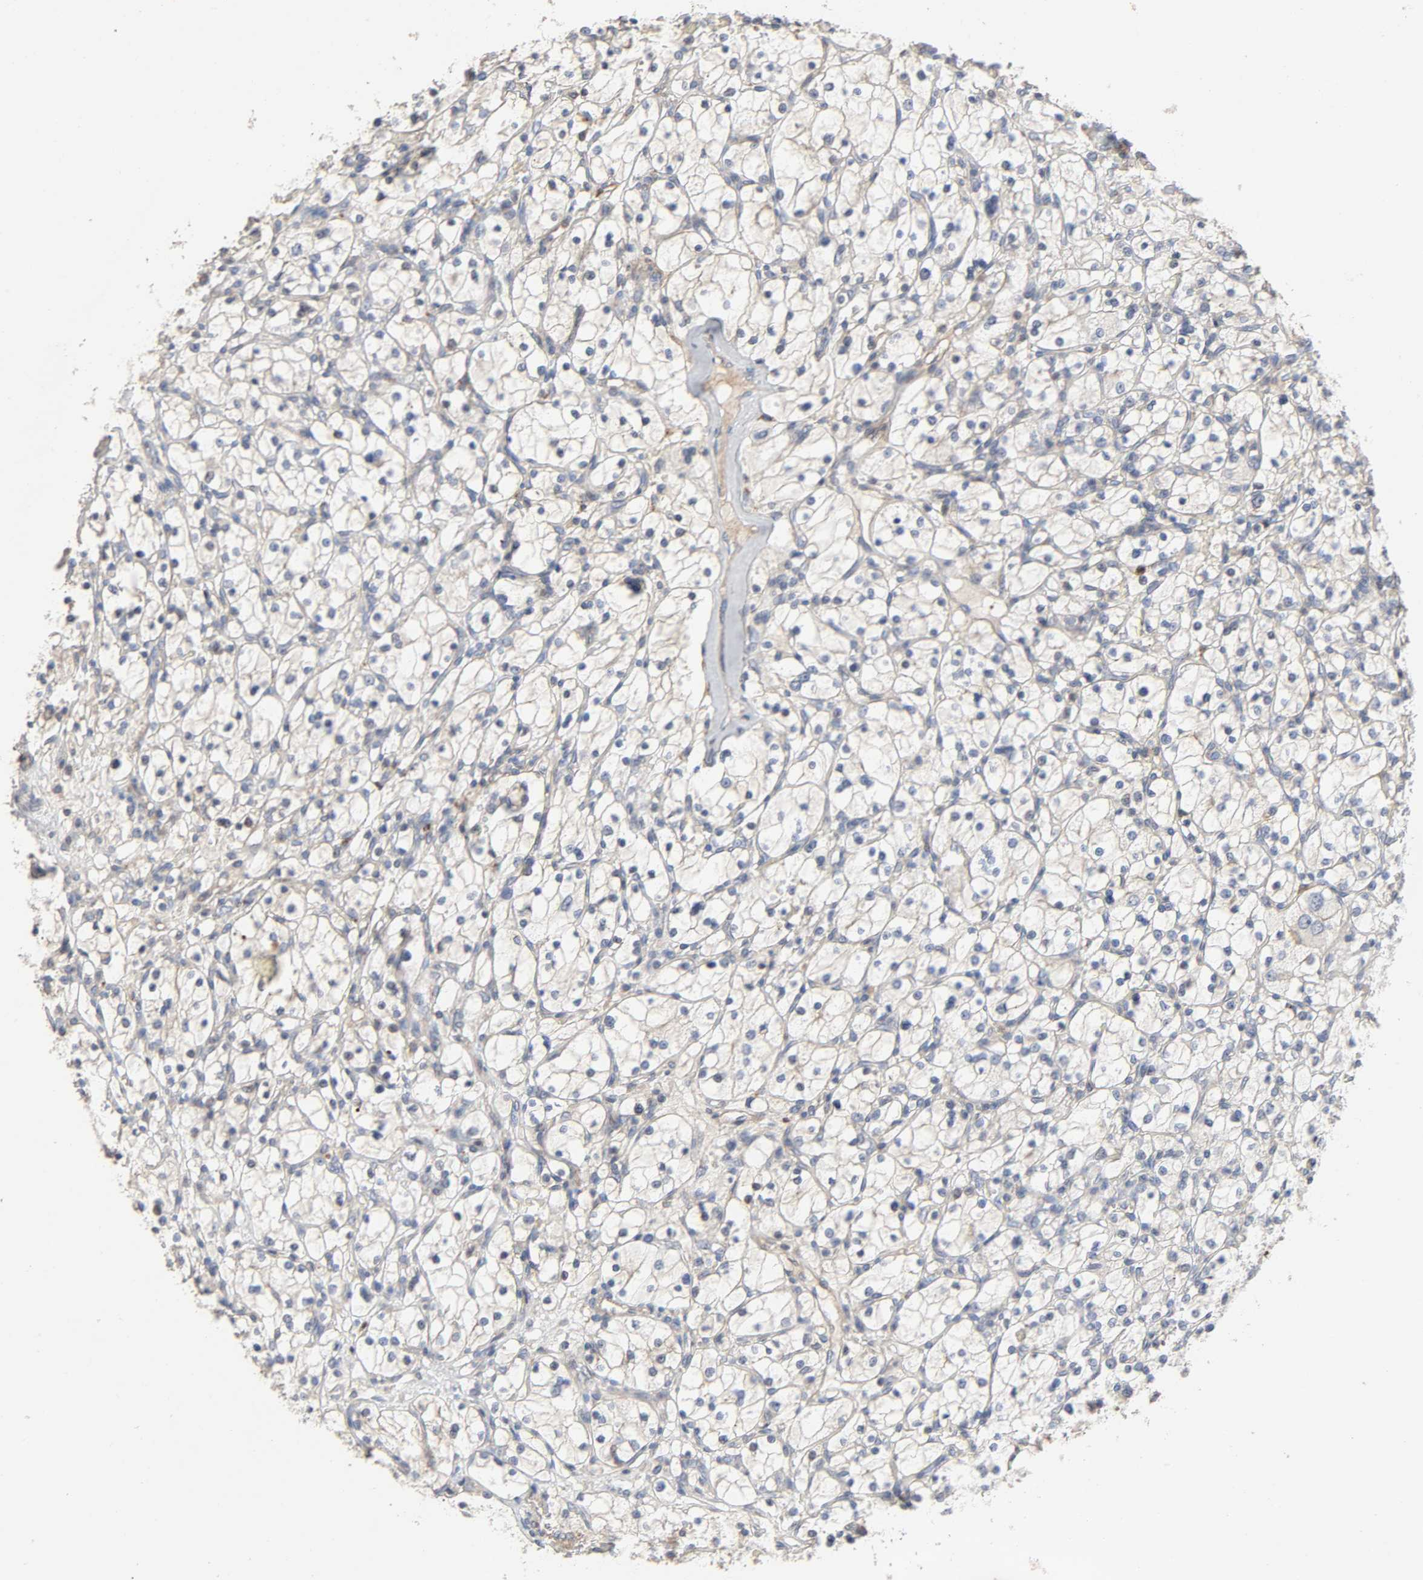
{"staining": {"intensity": "negative", "quantity": "none", "location": "none"}, "tissue": "renal cancer", "cell_type": "Tumor cells", "image_type": "cancer", "snomed": [{"axis": "morphology", "description": "Adenocarcinoma, NOS"}, {"axis": "topography", "description": "Kidney"}], "caption": "A high-resolution micrograph shows IHC staining of renal cancer, which demonstrates no significant staining in tumor cells.", "gene": "CDK6", "patient": {"sex": "female", "age": 83}}